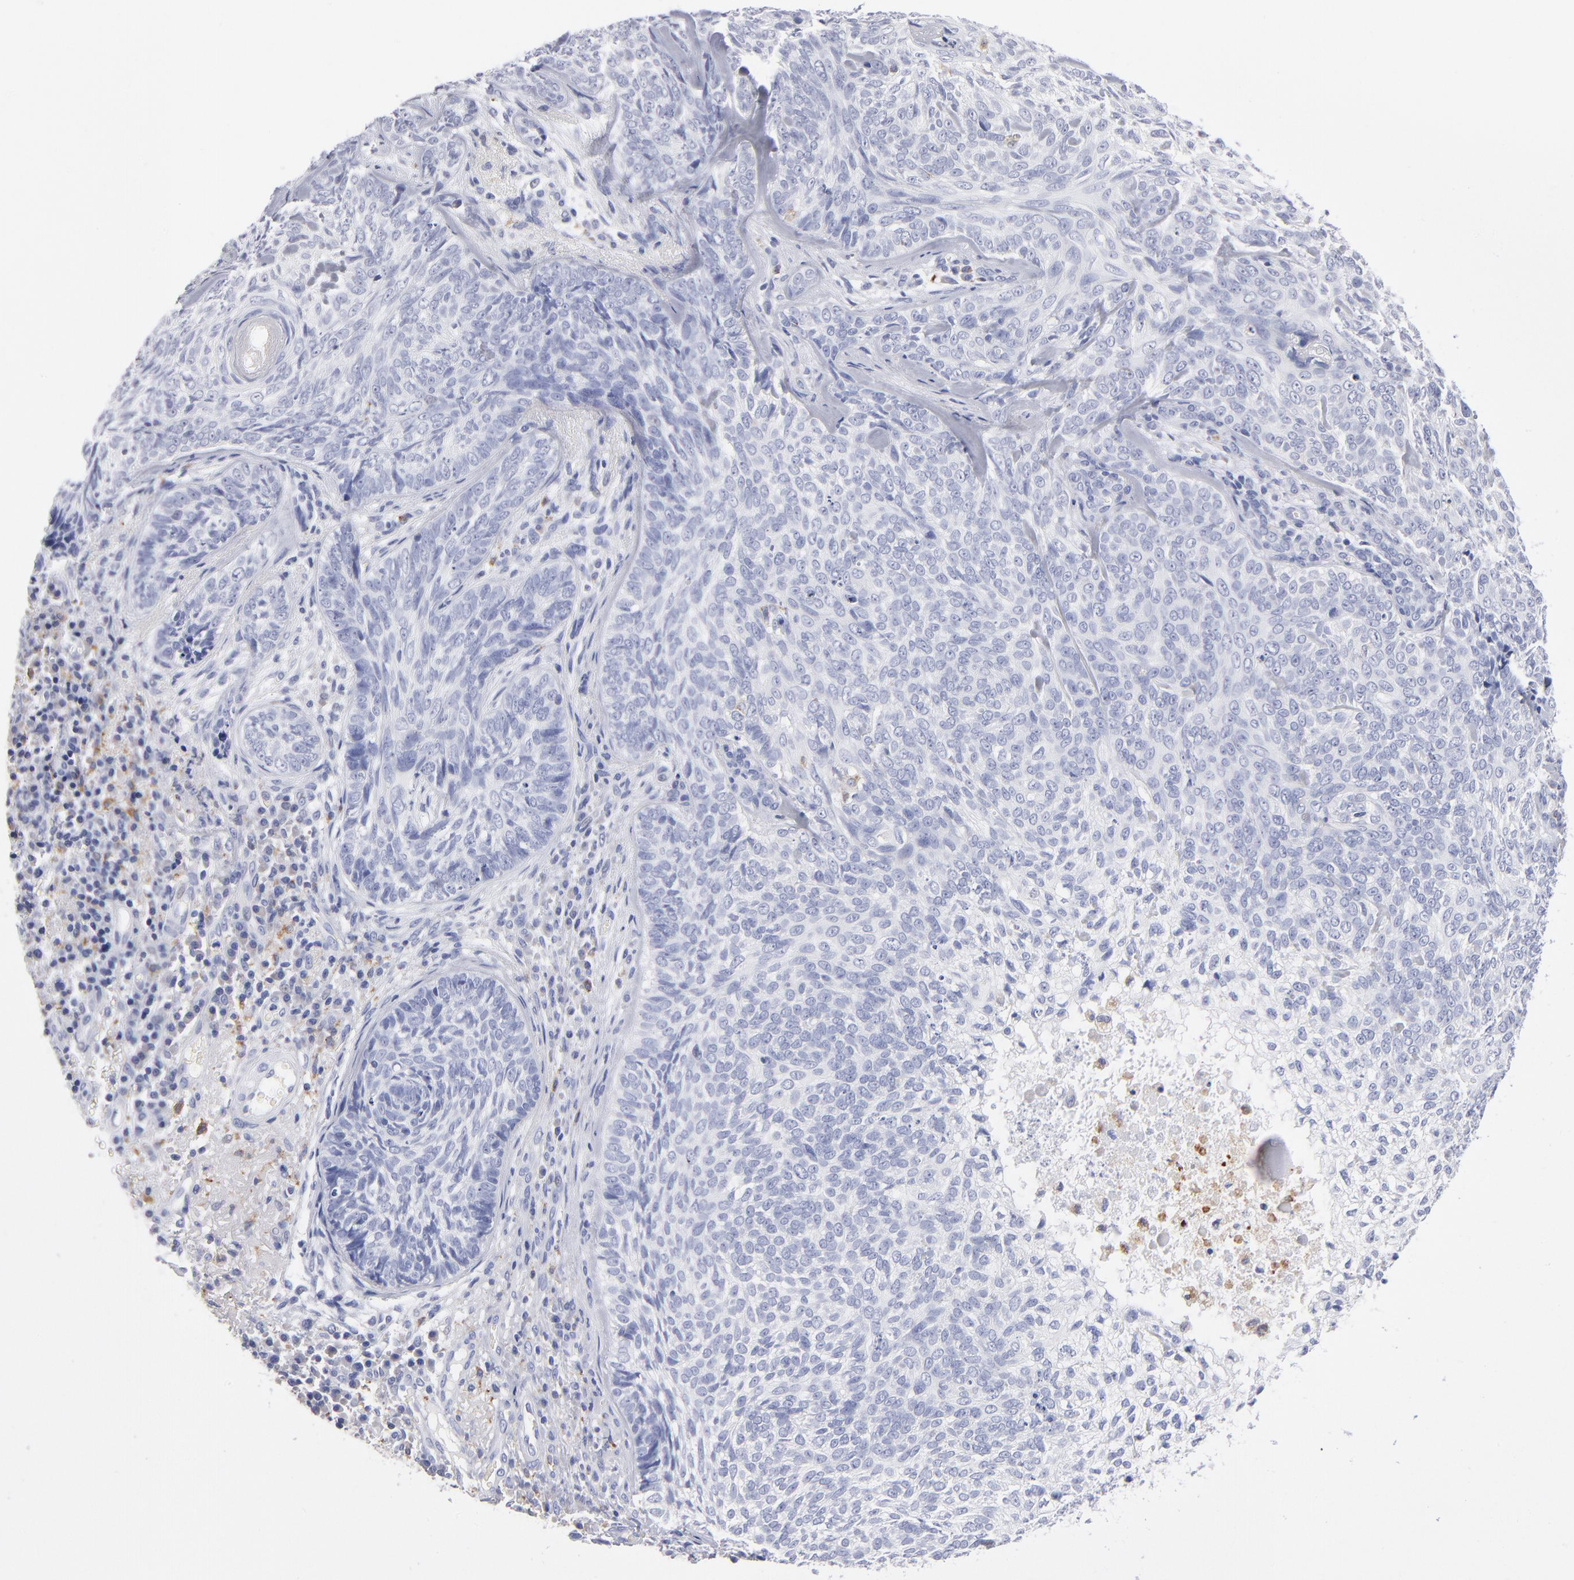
{"staining": {"intensity": "negative", "quantity": "none", "location": "none"}, "tissue": "skin cancer", "cell_type": "Tumor cells", "image_type": "cancer", "snomed": [{"axis": "morphology", "description": "Basal cell carcinoma"}, {"axis": "topography", "description": "Skin"}], "caption": "High magnification brightfield microscopy of skin cancer stained with DAB (brown) and counterstained with hematoxylin (blue): tumor cells show no significant expression.", "gene": "CD180", "patient": {"sex": "male", "age": 72}}